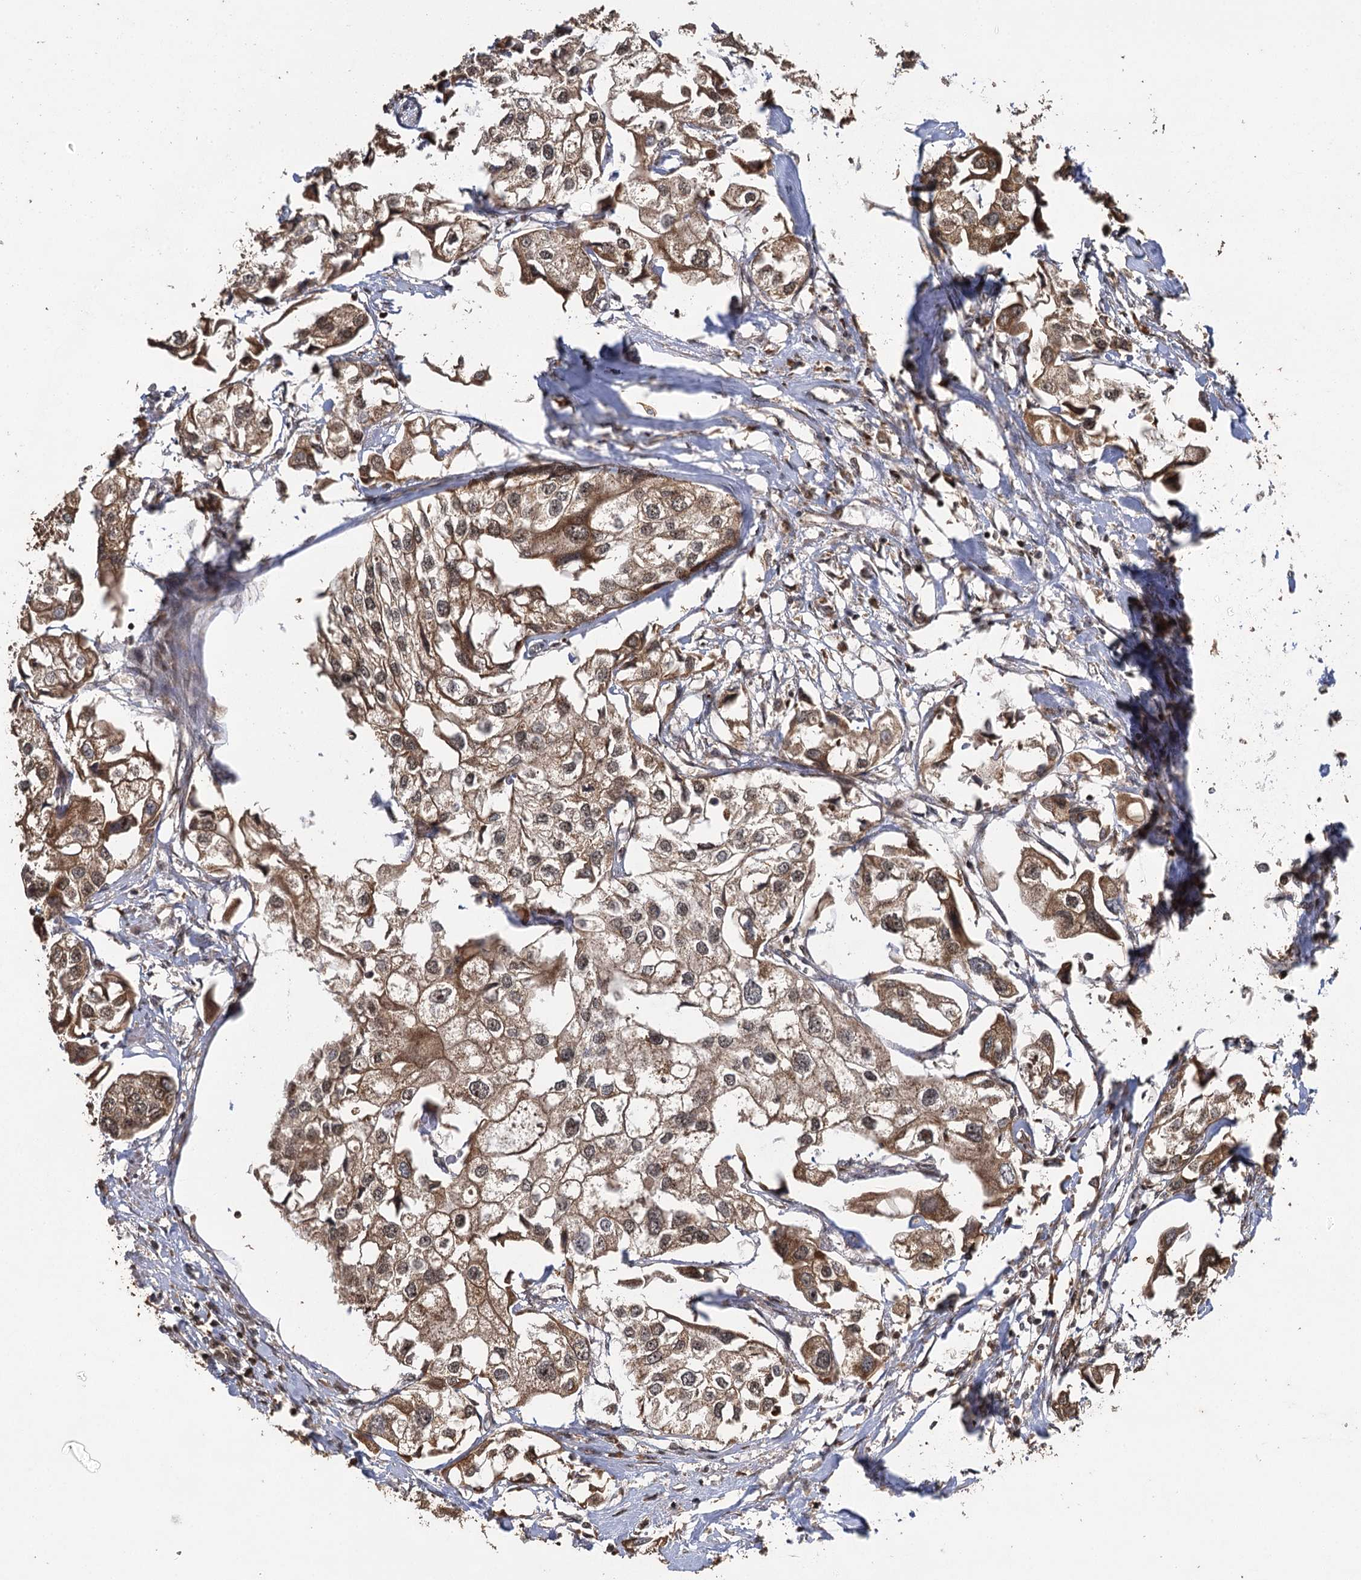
{"staining": {"intensity": "moderate", "quantity": ">75%", "location": "cytoplasmic/membranous"}, "tissue": "urothelial cancer", "cell_type": "Tumor cells", "image_type": "cancer", "snomed": [{"axis": "morphology", "description": "Urothelial carcinoma, High grade"}, {"axis": "topography", "description": "Urinary bladder"}], "caption": "Protein analysis of urothelial carcinoma (high-grade) tissue displays moderate cytoplasmic/membranous expression in about >75% of tumor cells.", "gene": "IL11RA", "patient": {"sex": "male", "age": 64}}